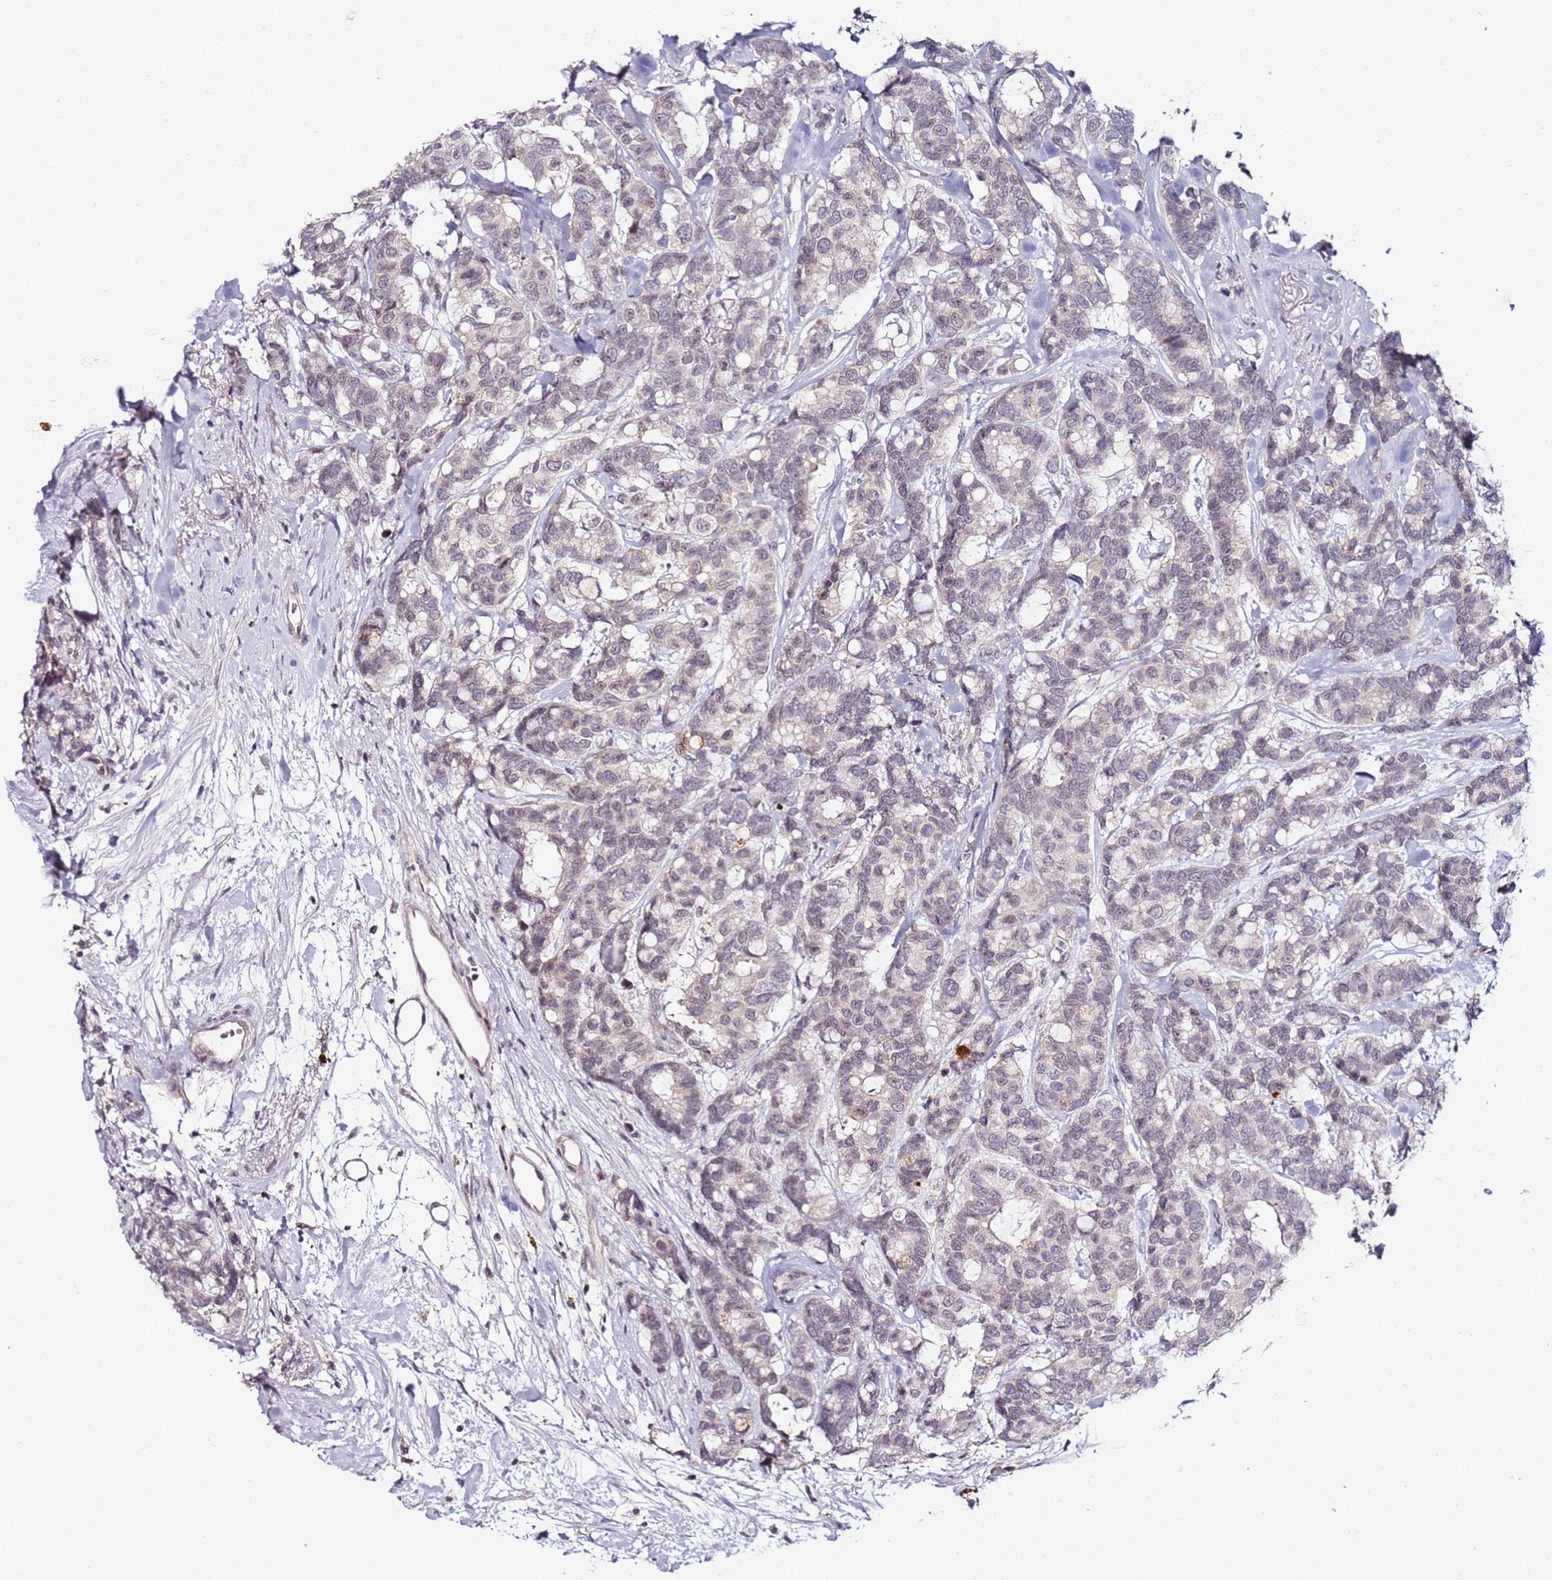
{"staining": {"intensity": "negative", "quantity": "none", "location": "none"}, "tissue": "breast cancer", "cell_type": "Tumor cells", "image_type": "cancer", "snomed": [{"axis": "morphology", "description": "Duct carcinoma"}, {"axis": "topography", "description": "Breast"}], "caption": "Breast cancer (intraductal carcinoma) stained for a protein using immunohistochemistry reveals no staining tumor cells.", "gene": "DUSP28", "patient": {"sex": "female", "age": 87}}